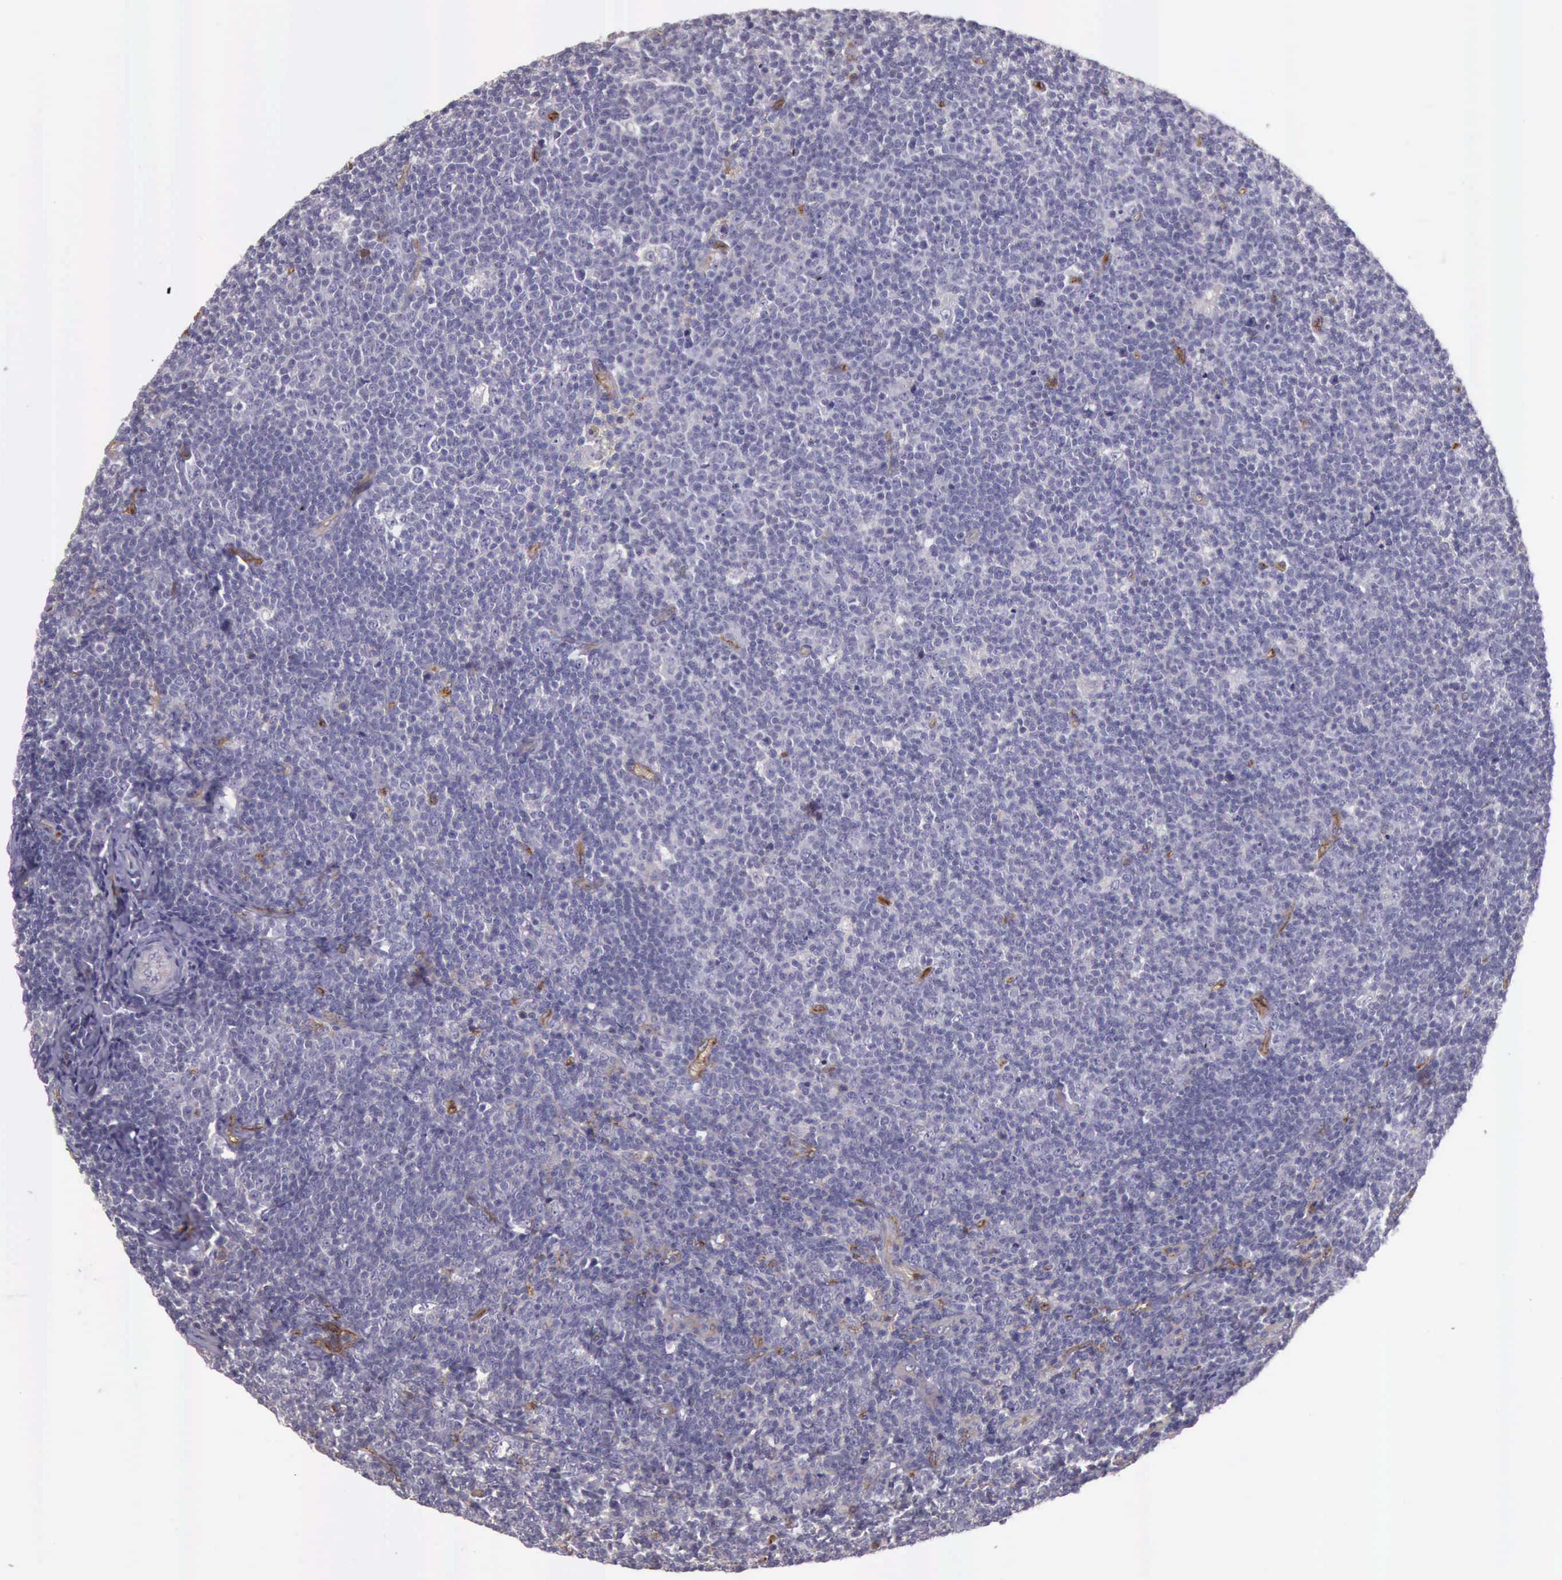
{"staining": {"intensity": "negative", "quantity": "none", "location": "none"}, "tissue": "lymphoma", "cell_type": "Tumor cells", "image_type": "cancer", "snomed": [{"axis": "morphology", "description": "Malignant lymphoma, non-Hodgkin's type, Low grade"}, {"axis": "topography", "description": "Lymph node"}], "caption": "High magnification brightfield microscopy of malignant lymphoma, non-Hodgkin's type (low-grade) stained with DAB (brown) and counterstained with hematoxylin (blue): tumor cells show no significant staining.", "gene": "TCEANC", "patient": {"sex": "male", "age": 74}}